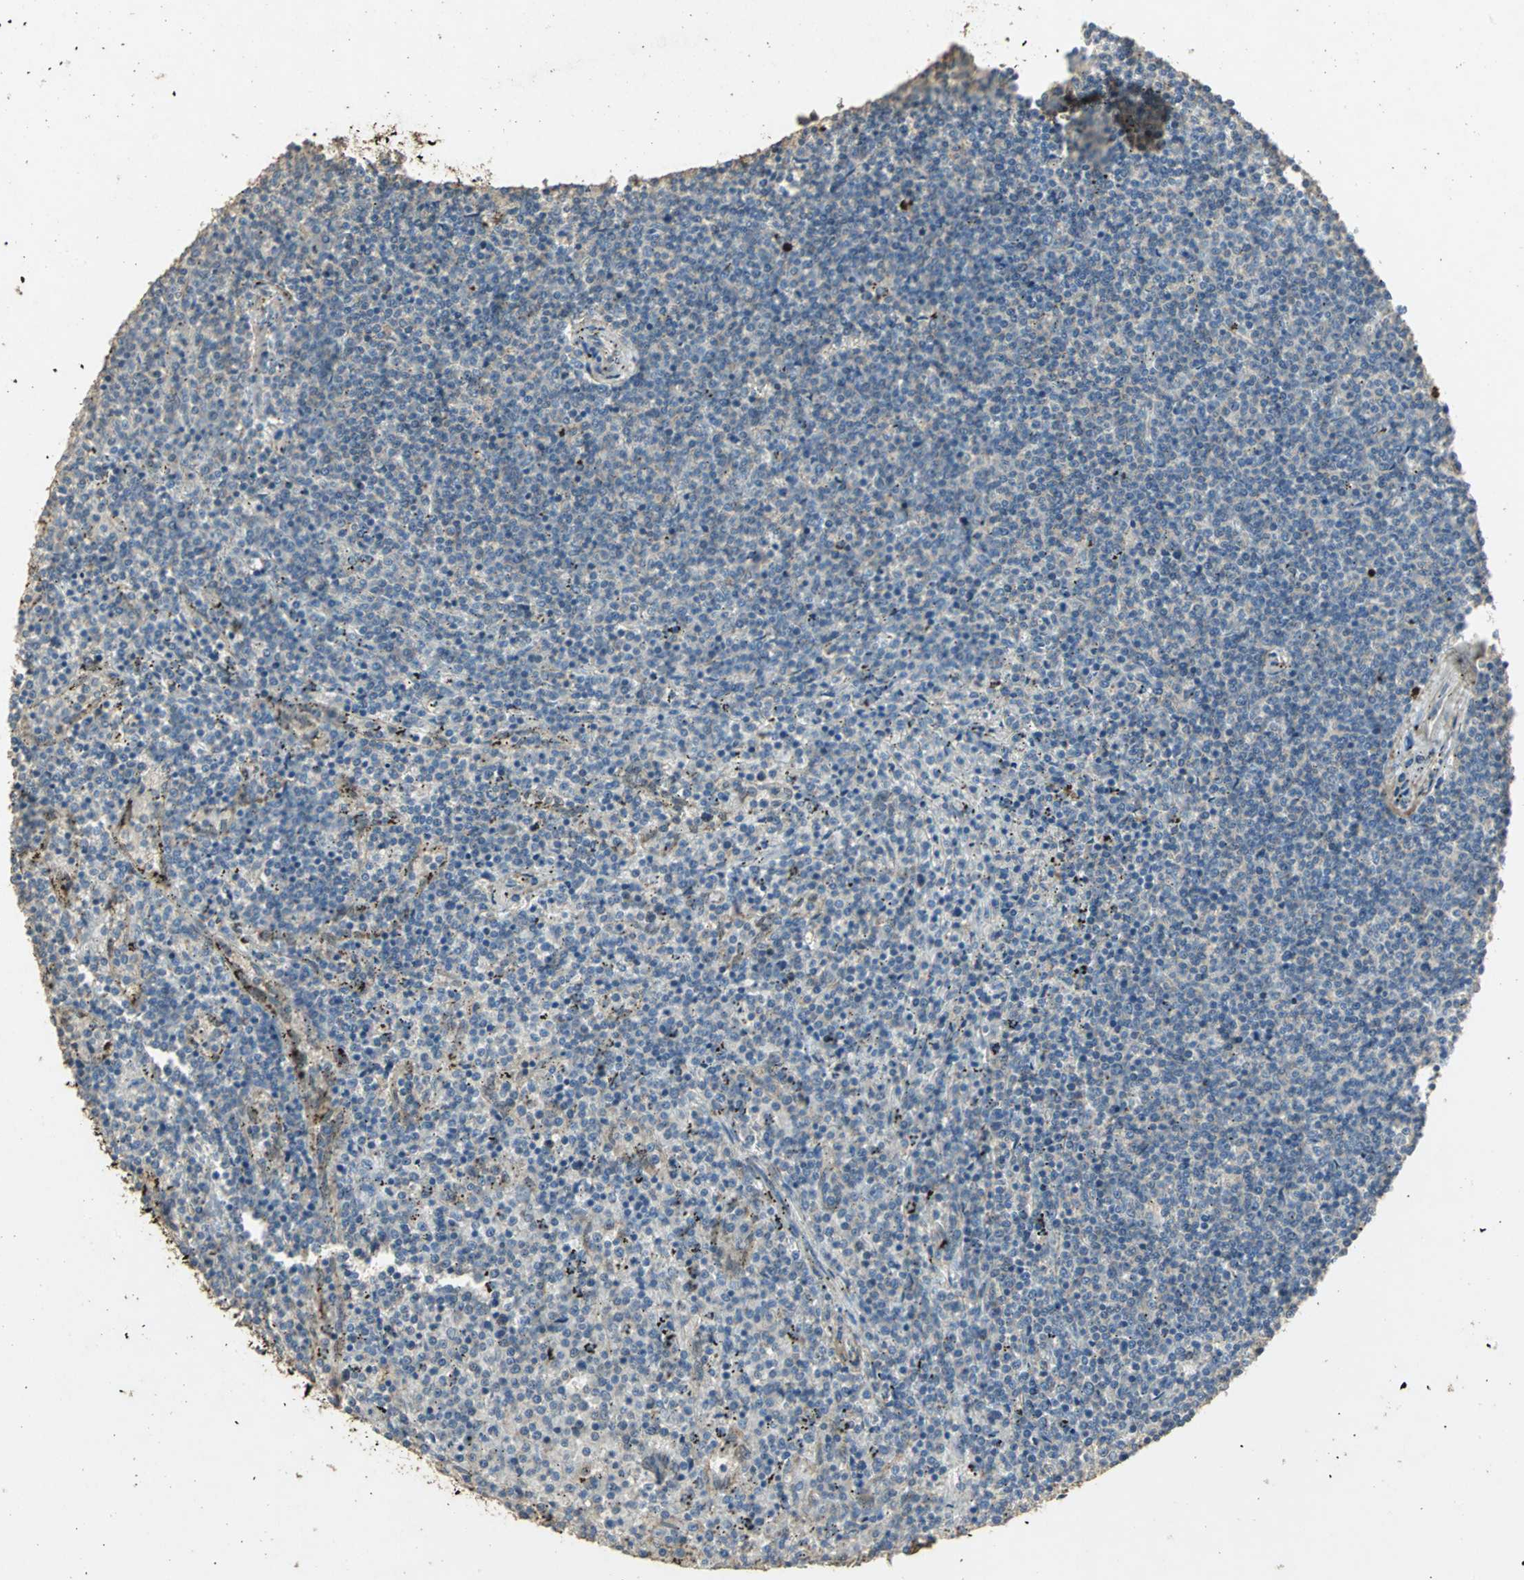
{"staining": {"intensity": "weak", "quantity": "<25%", "location": "cytoplasmic/membranous"}, "tissue": "lymphoma", "cell_type": "Tumor cells", "image_type": "cancer", "snomed": [{"axis": "morphology", "description": "Malignant lymphoma, non-Hodgkin's type, Low grade"}, {"axis": "topography", "description": "Spleen"}], "caption": "Photomicrograph shows no significant protein positivity in tumor cells of lymphoma. (DAB immunohistochemistry, high magnification).", "gene": "ASB9", "patient": {"sex": "female", "age": 50}}